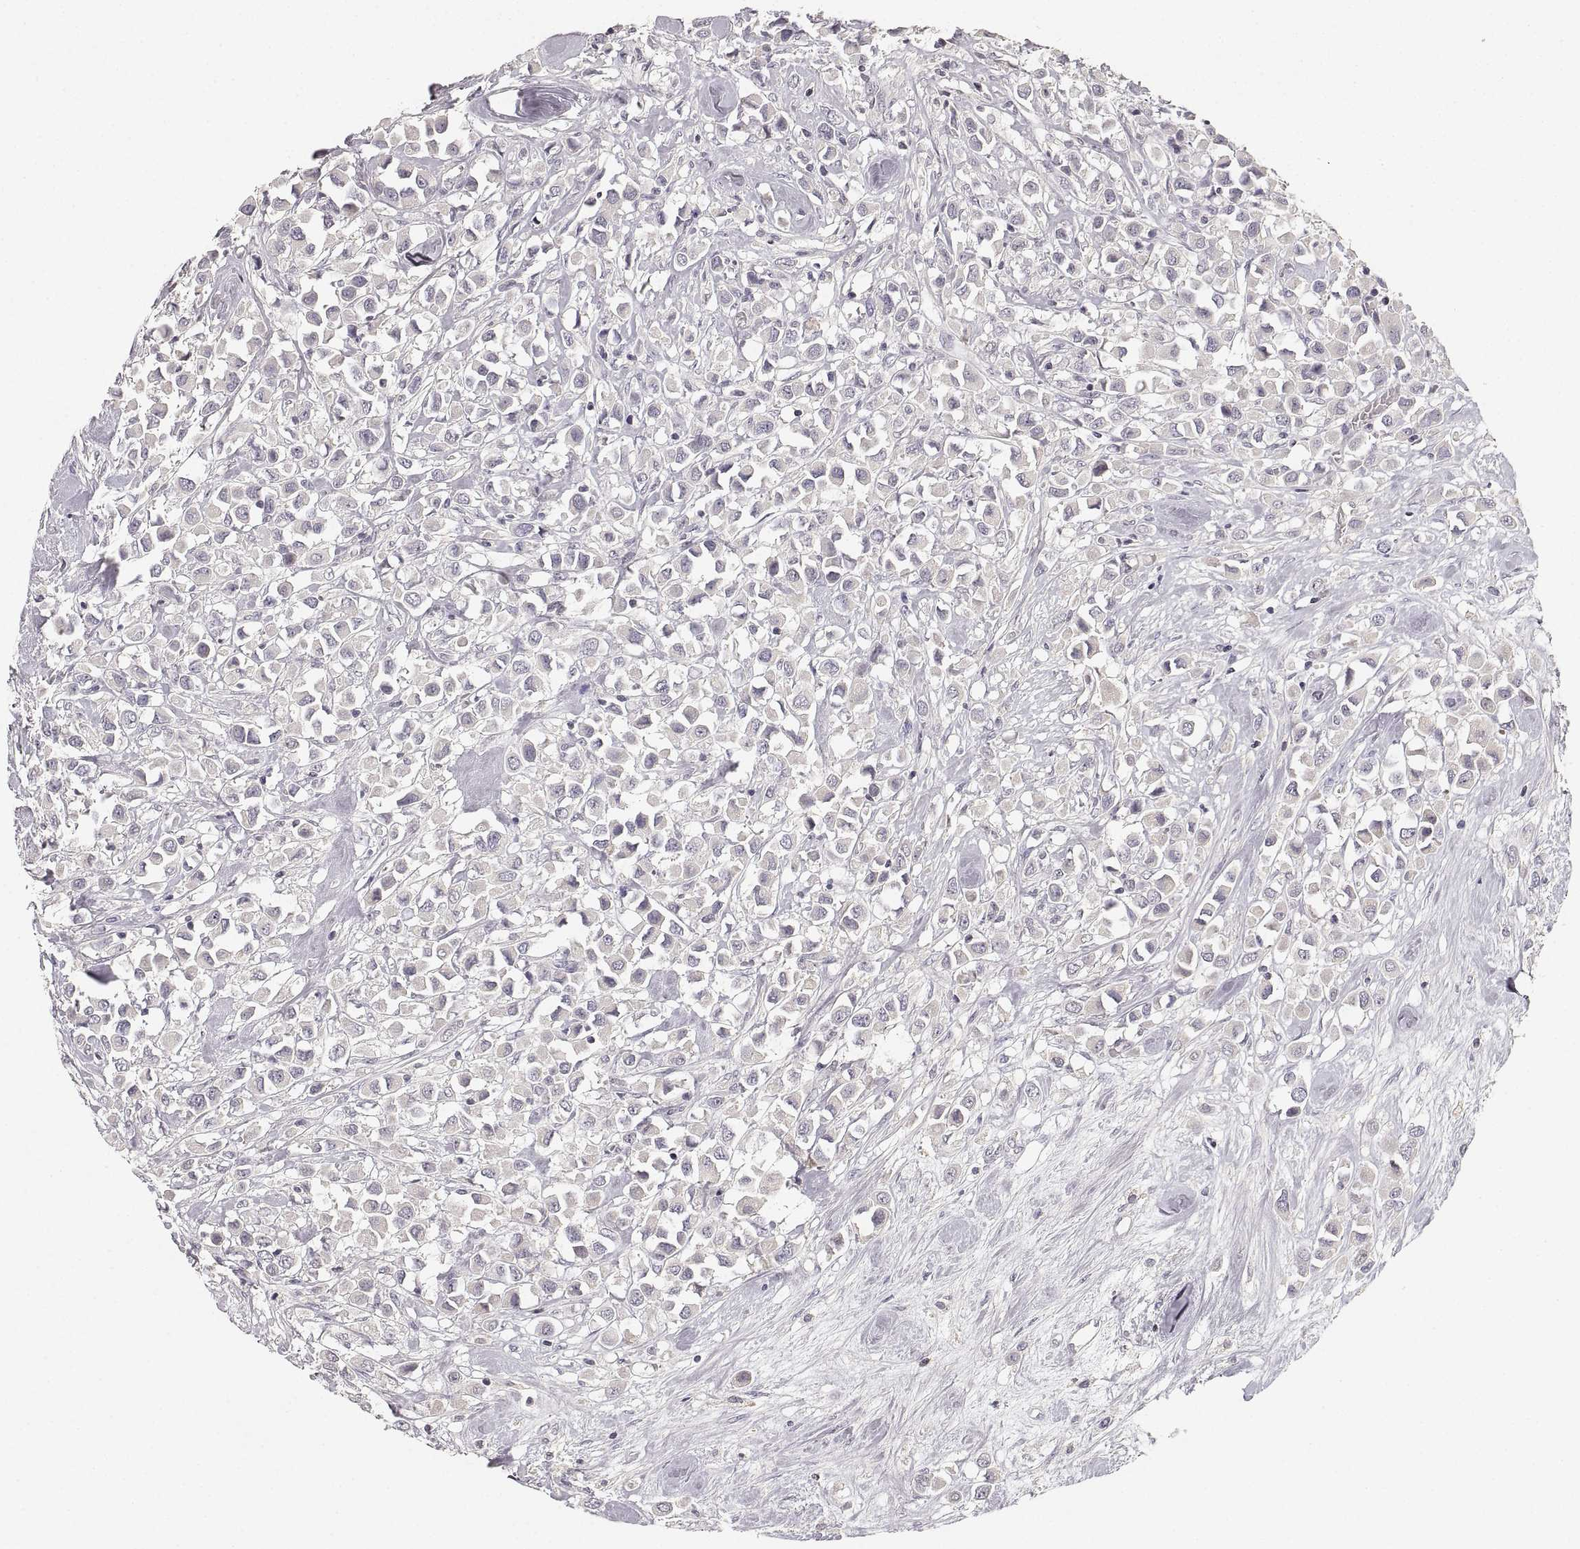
{"staining": {"intensity": "negative", "quantity": "none", "location": "none"}, "tissue": "breast cancer", "cell_type": "Tumor cells", "image_type": "cancer", "snomed": [{"axis": "morphology", "description": "Duct carcinoma"}, {"axis": "topography", "description": "Breast"}], "caption": "An IHC micrograph of infiltrating ductal carcinoma (breast) is shown. There is no staining in tumor cells of infiltrating ductal carcinoma (breast). (DAB immunohistochemistry (IHC), high magnification).", "gene": "RUNDC3A", "patient": {"sex": "female", "age": 61}}